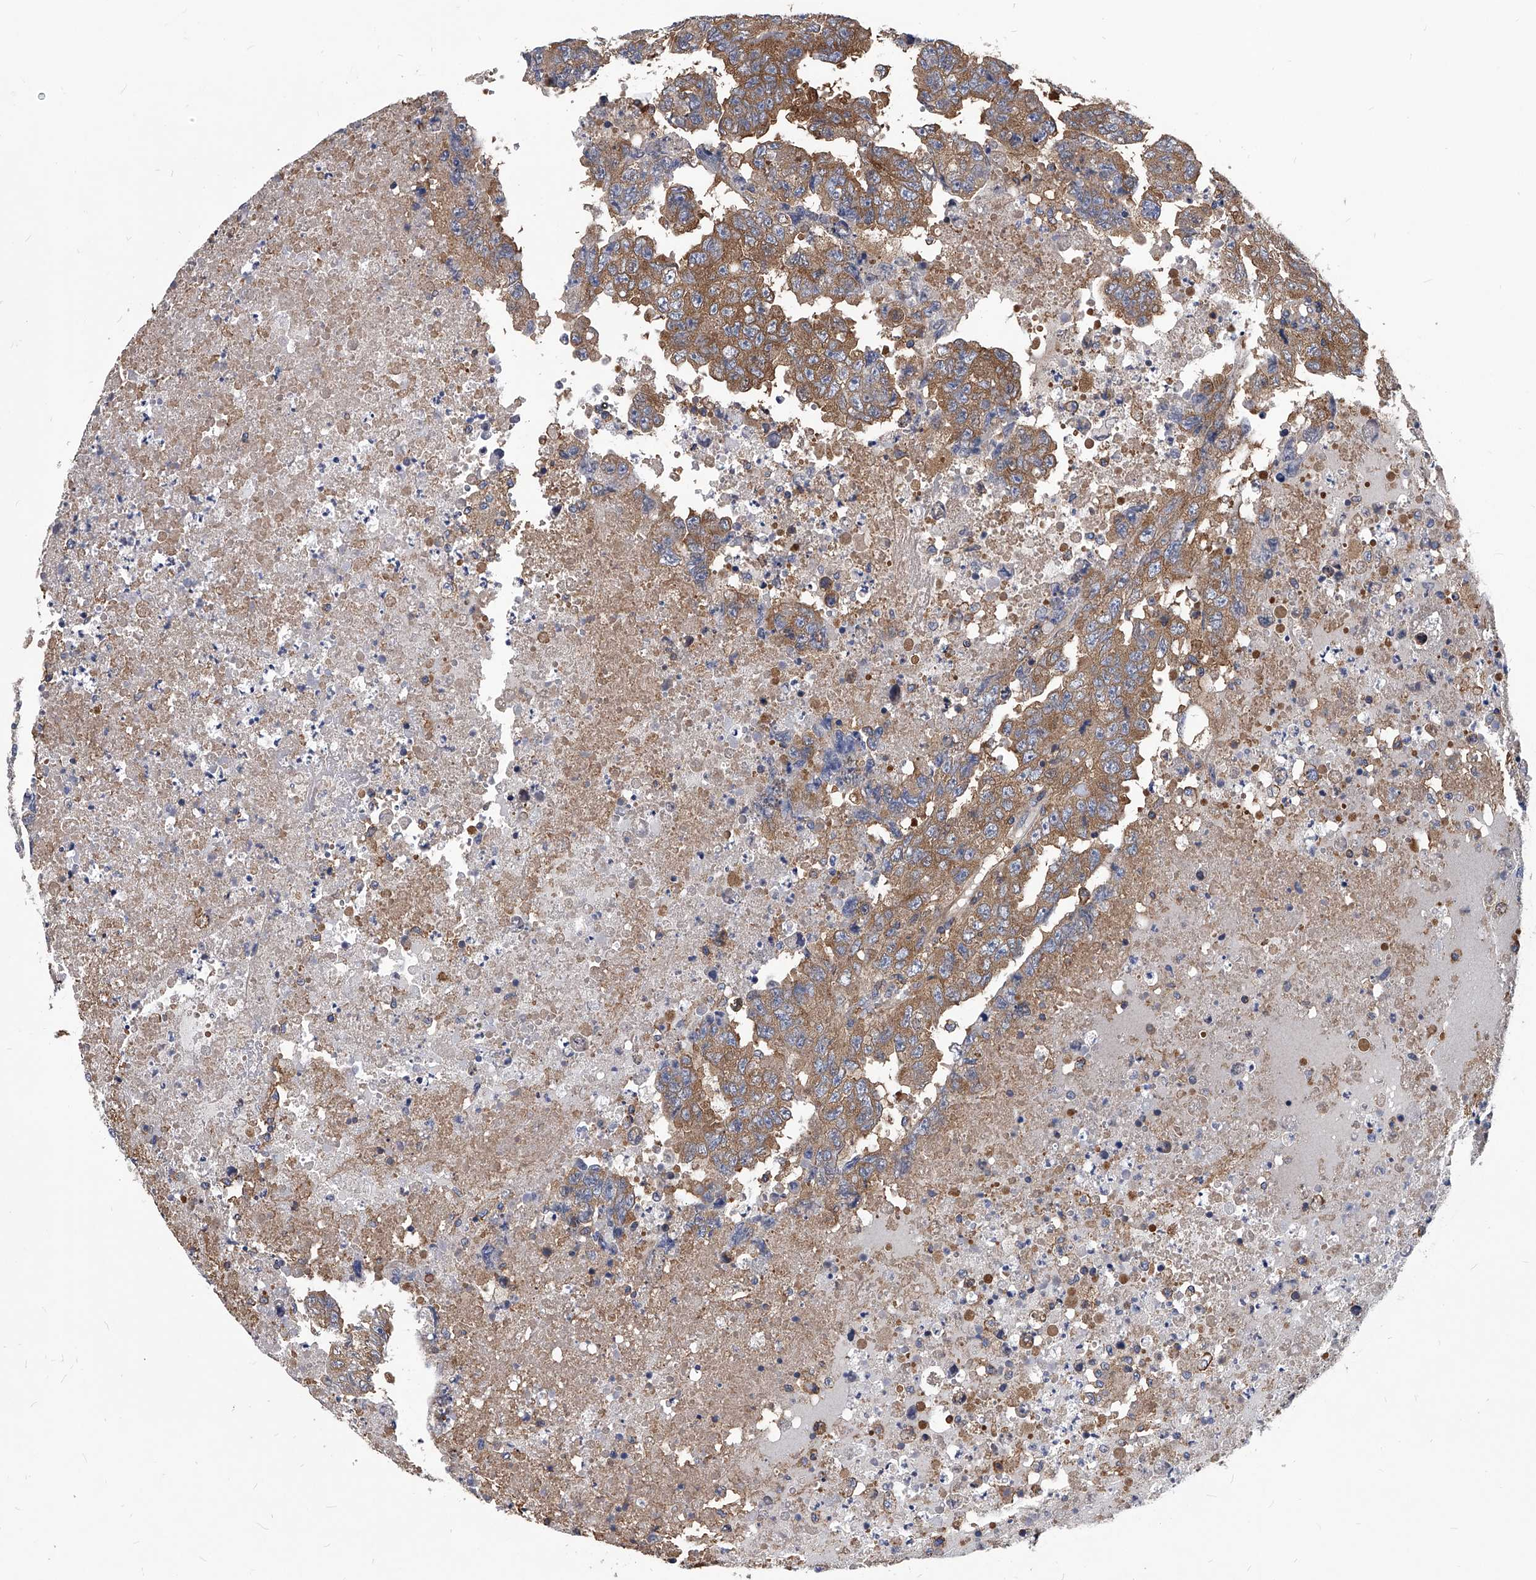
{"staining": {"intensity": "moderate", "quantity": ">75%", "location": "cytoplasmic/membranous"}, "tissue": "testis cancer", "cell_type": "Tumor cells", "image_type": "cancer", "snomed": [{"axis": "morphology", "description": "Necrosis, NOS"}, {"axis": "morphology", "description": "Carcinoma, Embryonal, NOS"}, {"axis": "topography", "description": "Testis"}], "caption": "IHC of embryonal carcinoma (testis) demonstrates medium levels of moderate cytoplasmic/membranous expression in about >75% of tumor cells.", "gene": "ATG5", "patient": {"sex": "male", "age": 19}}